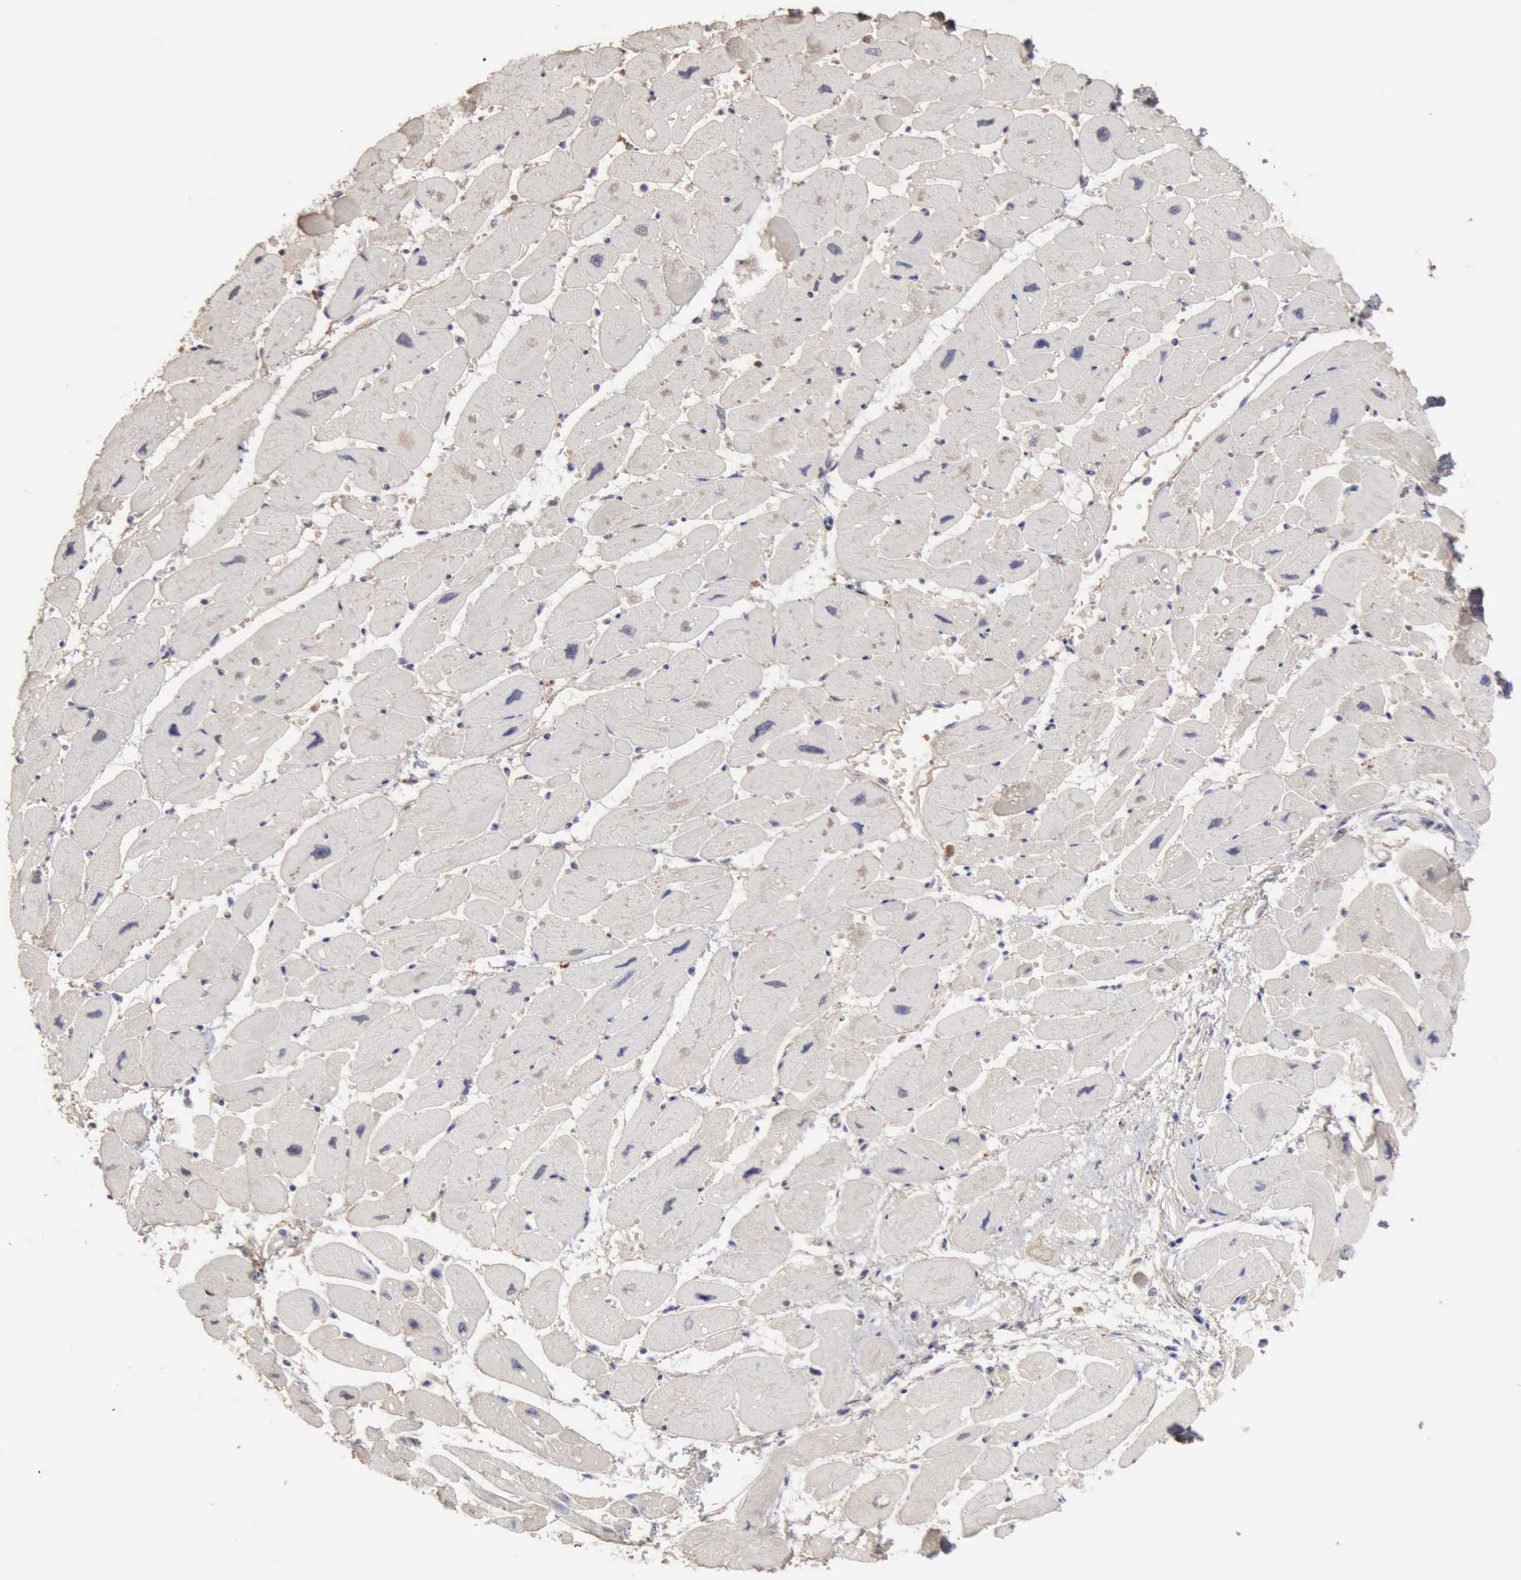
{"staining": {"intensity": "negative", "quantity": "none", "location": "none"}, "tissue": "heart muscle", "cell_type": "Cardiomyocytes", "image_type": "normal", "snomed": [{"axis": "morphology", "description": "Normal tissue, NOS"}, {"axis": "topography", "description": "Heart"}], "caption": "Immunohistochemistry of normal human heart muscle exhibits no positivity in cardiomyocytes.", "gene": "SERPINA1", "patient": {"sex": "female", "age": 54}}